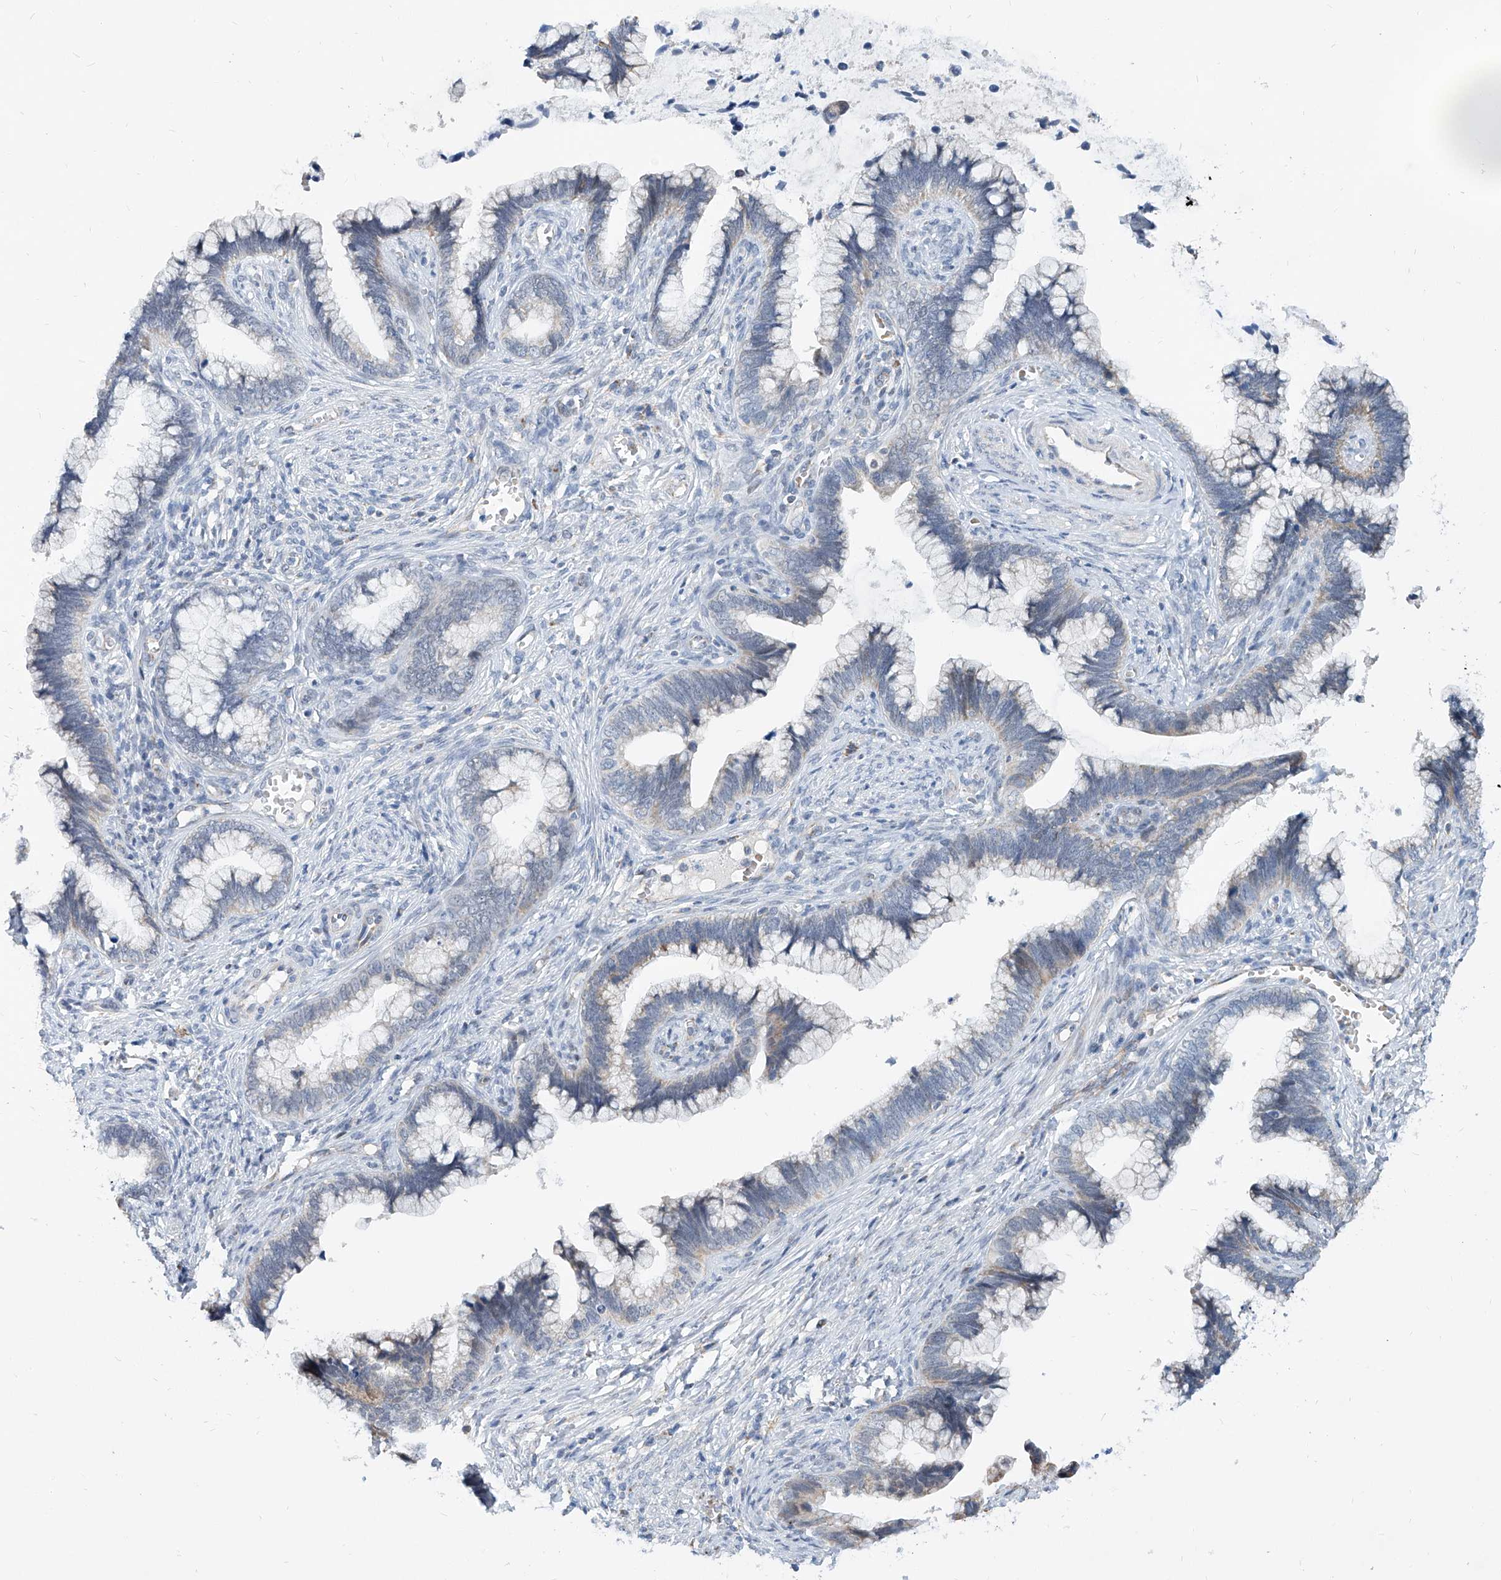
{"staining": {"intensity": "negative", "quantity": "none", "location": "none"}, "tissue": "cervical cancer", "cell_type": "Tumor cells", "image_type": "cancer", "snomed": [{"axis": "morphology", "description": "Adenocarcinoma, NOS"}, {"axis": "topography", "description": "Cervix"}], "caption": "There is no significant staining in tumor cells of cervical adenocarcinoma.", "gene": "BPTF", "patient": {"sex": "female", "age": 44}}